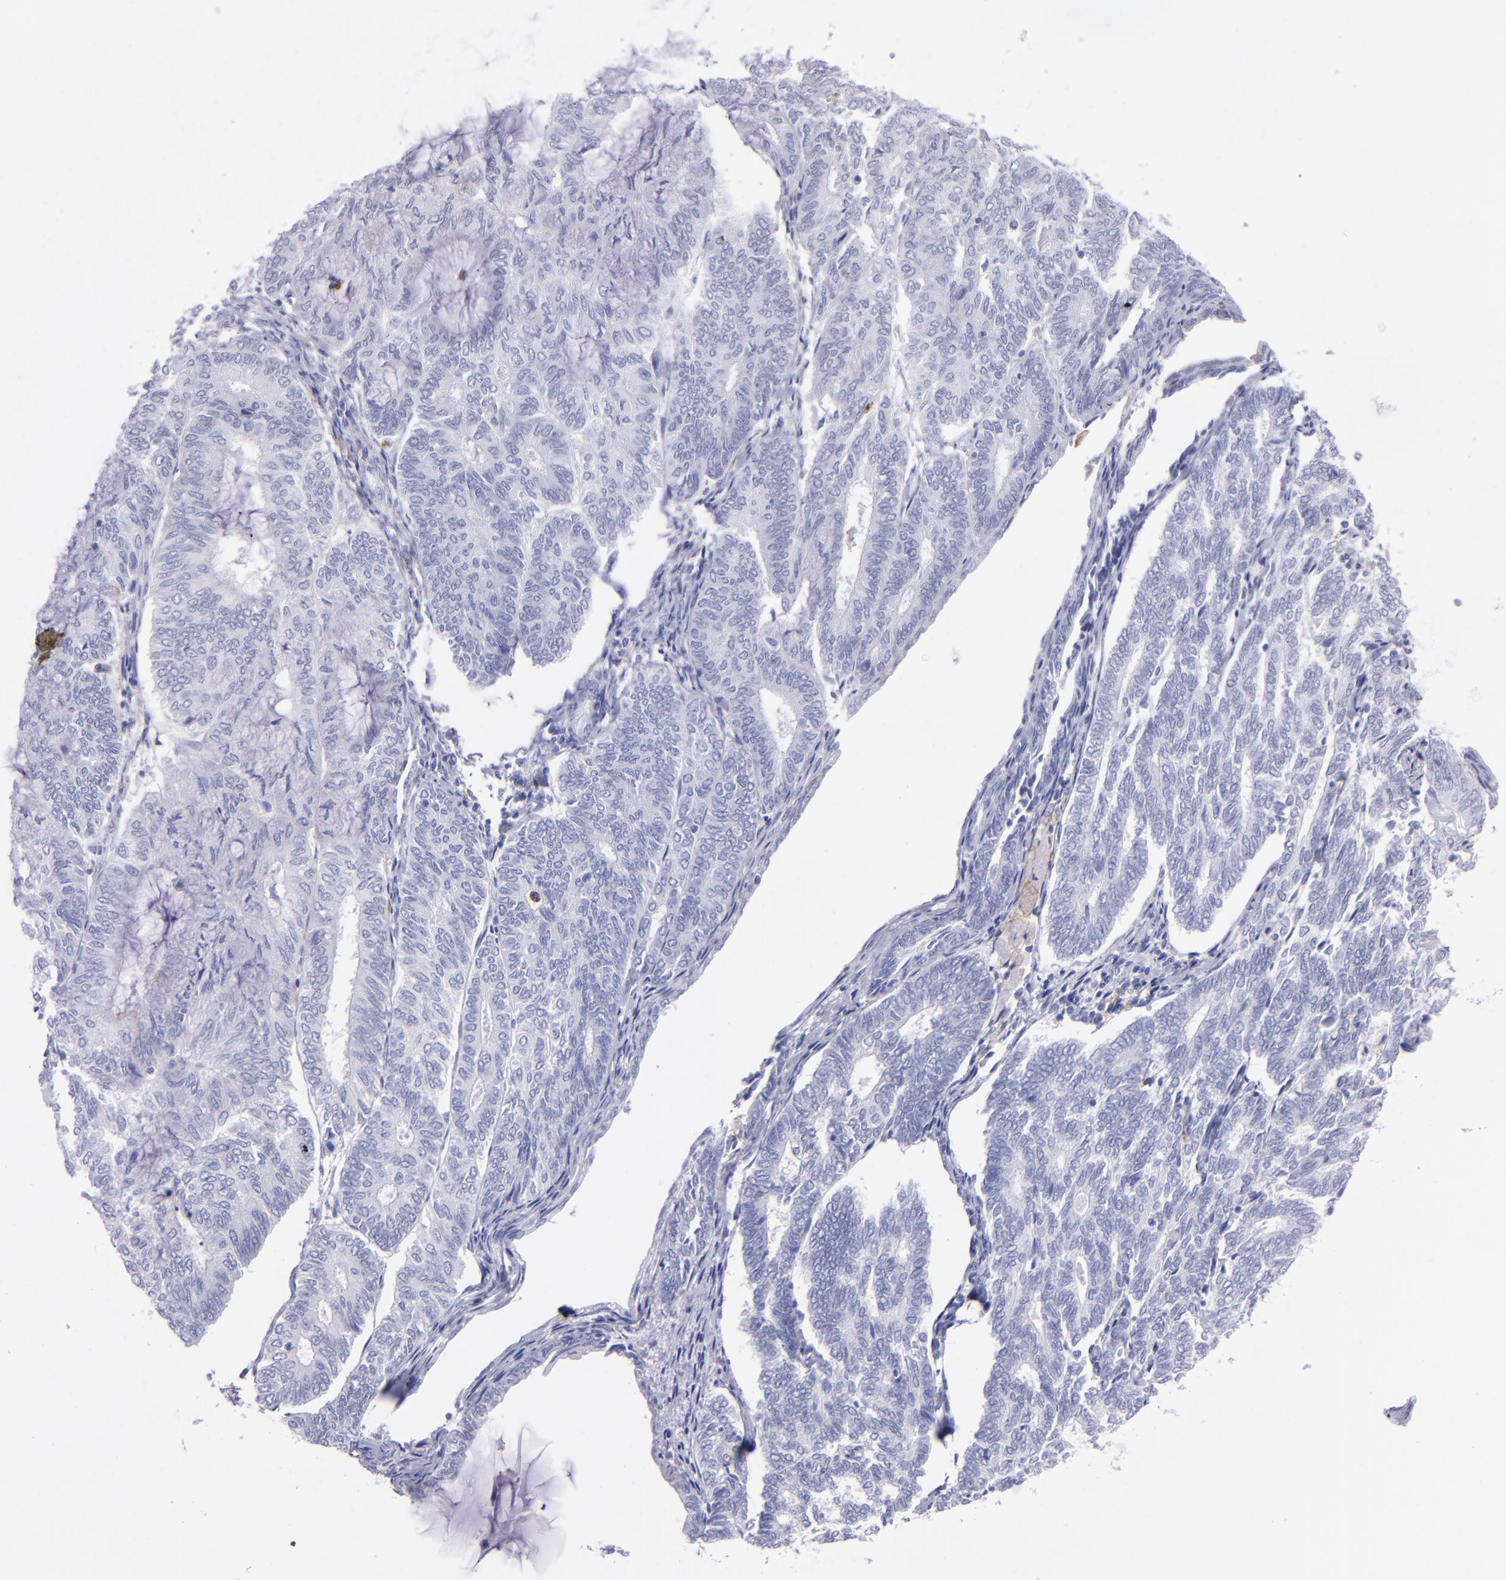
{"staining": {"intensity": "negative", "quantity": "none", "location": "none"}, "tissue": "endometrial cancer", "cell_type": "Tumor cells", "image_type": "cancer", "snomed": [{"axis": "morphology", "description": "Adenocarcinoma, NOS"}, {"axis": "topography", "description": "Endometrium"}], "caption": "There is no significant expression in tumor cells of endometrial cancer (adenocarcinoma).", "gene": "CR1", "patient": {"sex": "female", "age": 59}}